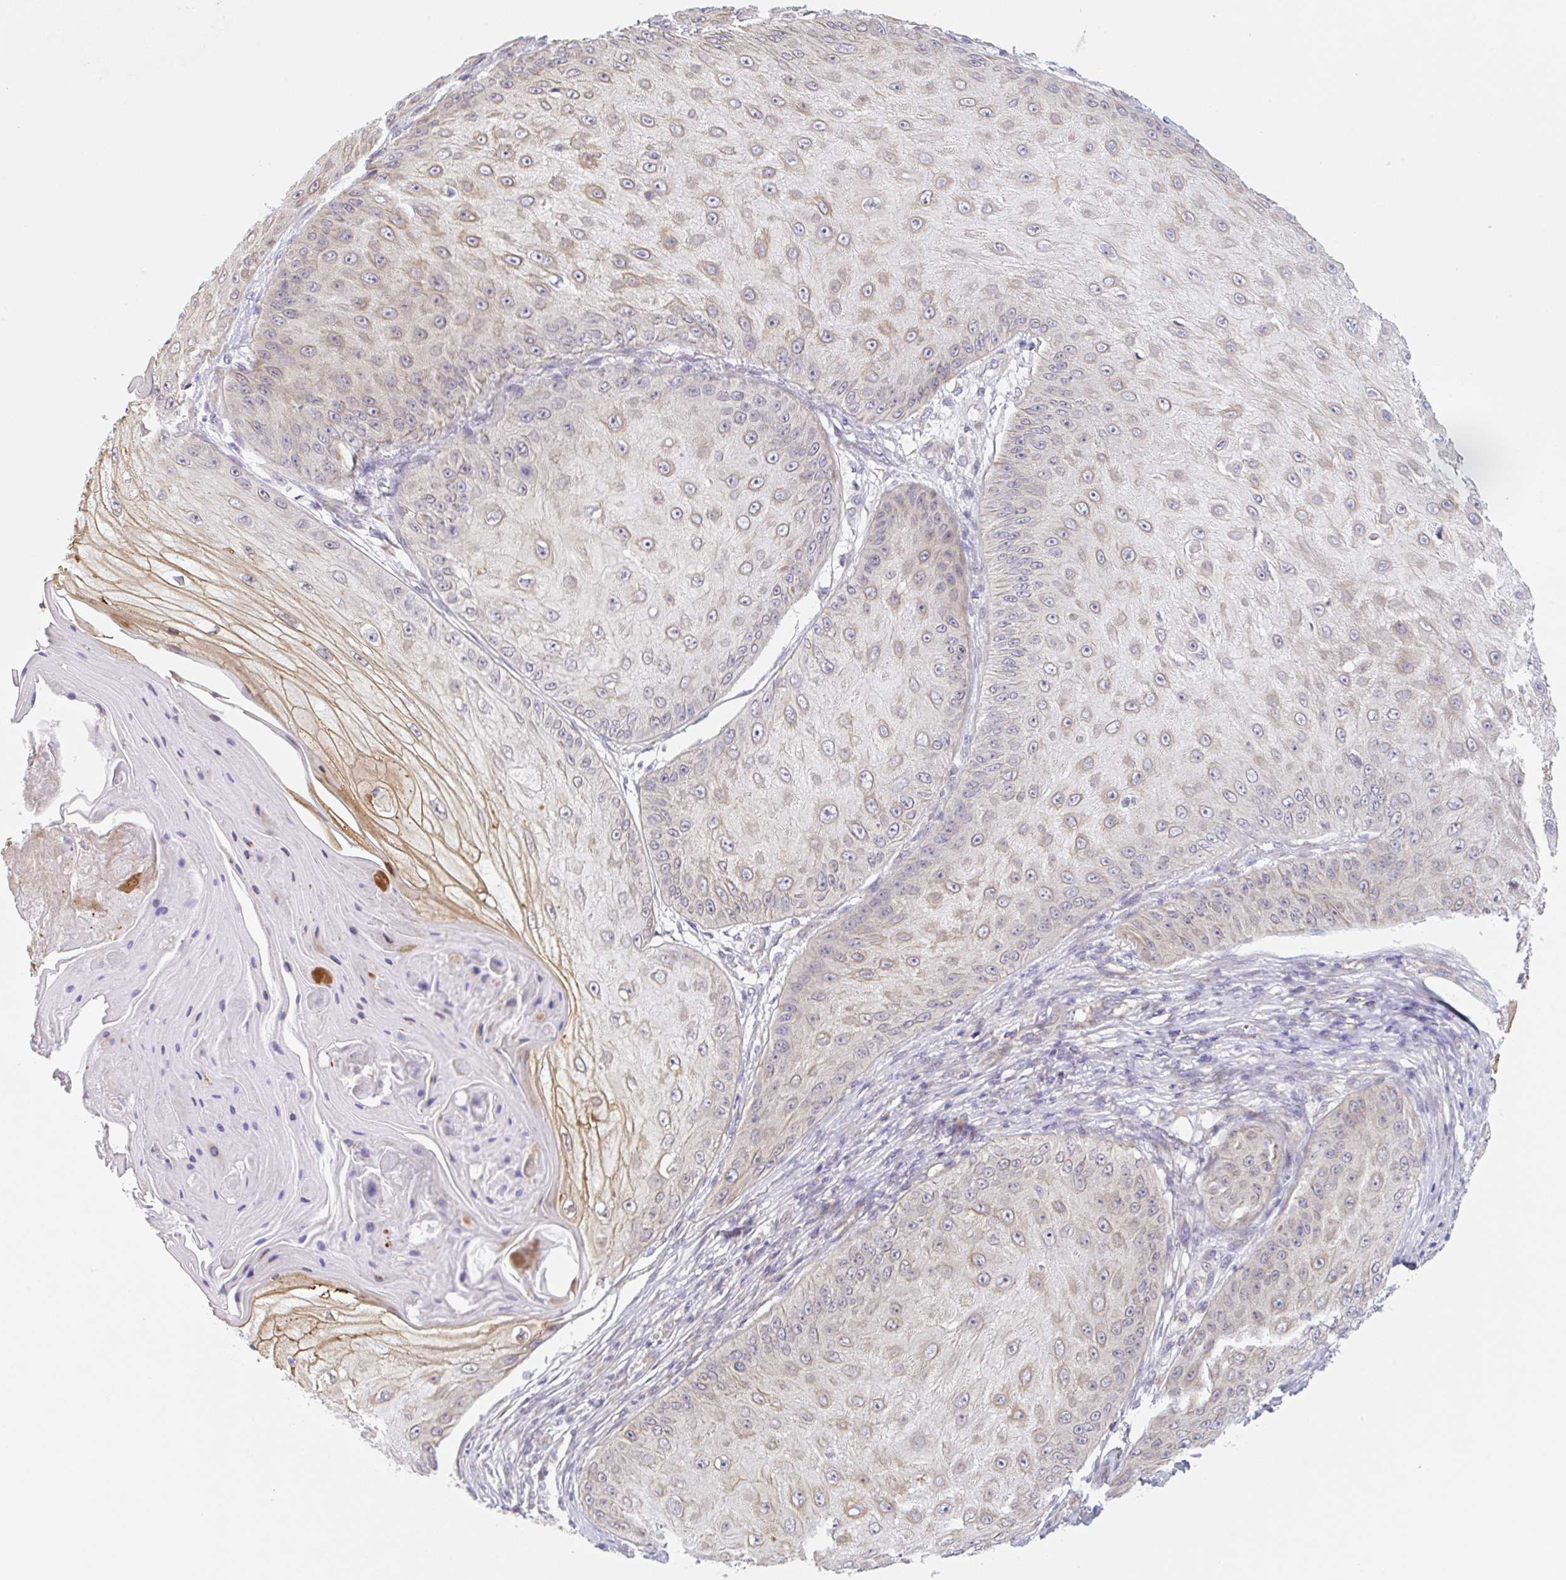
{"staining": {"intensity": "weak", "quantity": "25%-75%", "location": "cytoplasmic/membranous"}, "tissue": "skin cancer", "cell_type": "Tumor cells", "image_type": "cancer", "snomed": [{"axis": "morphology", "description": "Squamous cell carcinoma, NOS"}, {"axis": "topography", "description": "Skin"}], "caption": "Immunohistochemical staining of skin cancer (squamous cell carcinoma) displays low levels of weak cytoplasmic/membranous protein expression in approximately 25%-75% of tumor cells.", "gene": "TBPL2", "patient": {"sex": "male", "age": 70}}